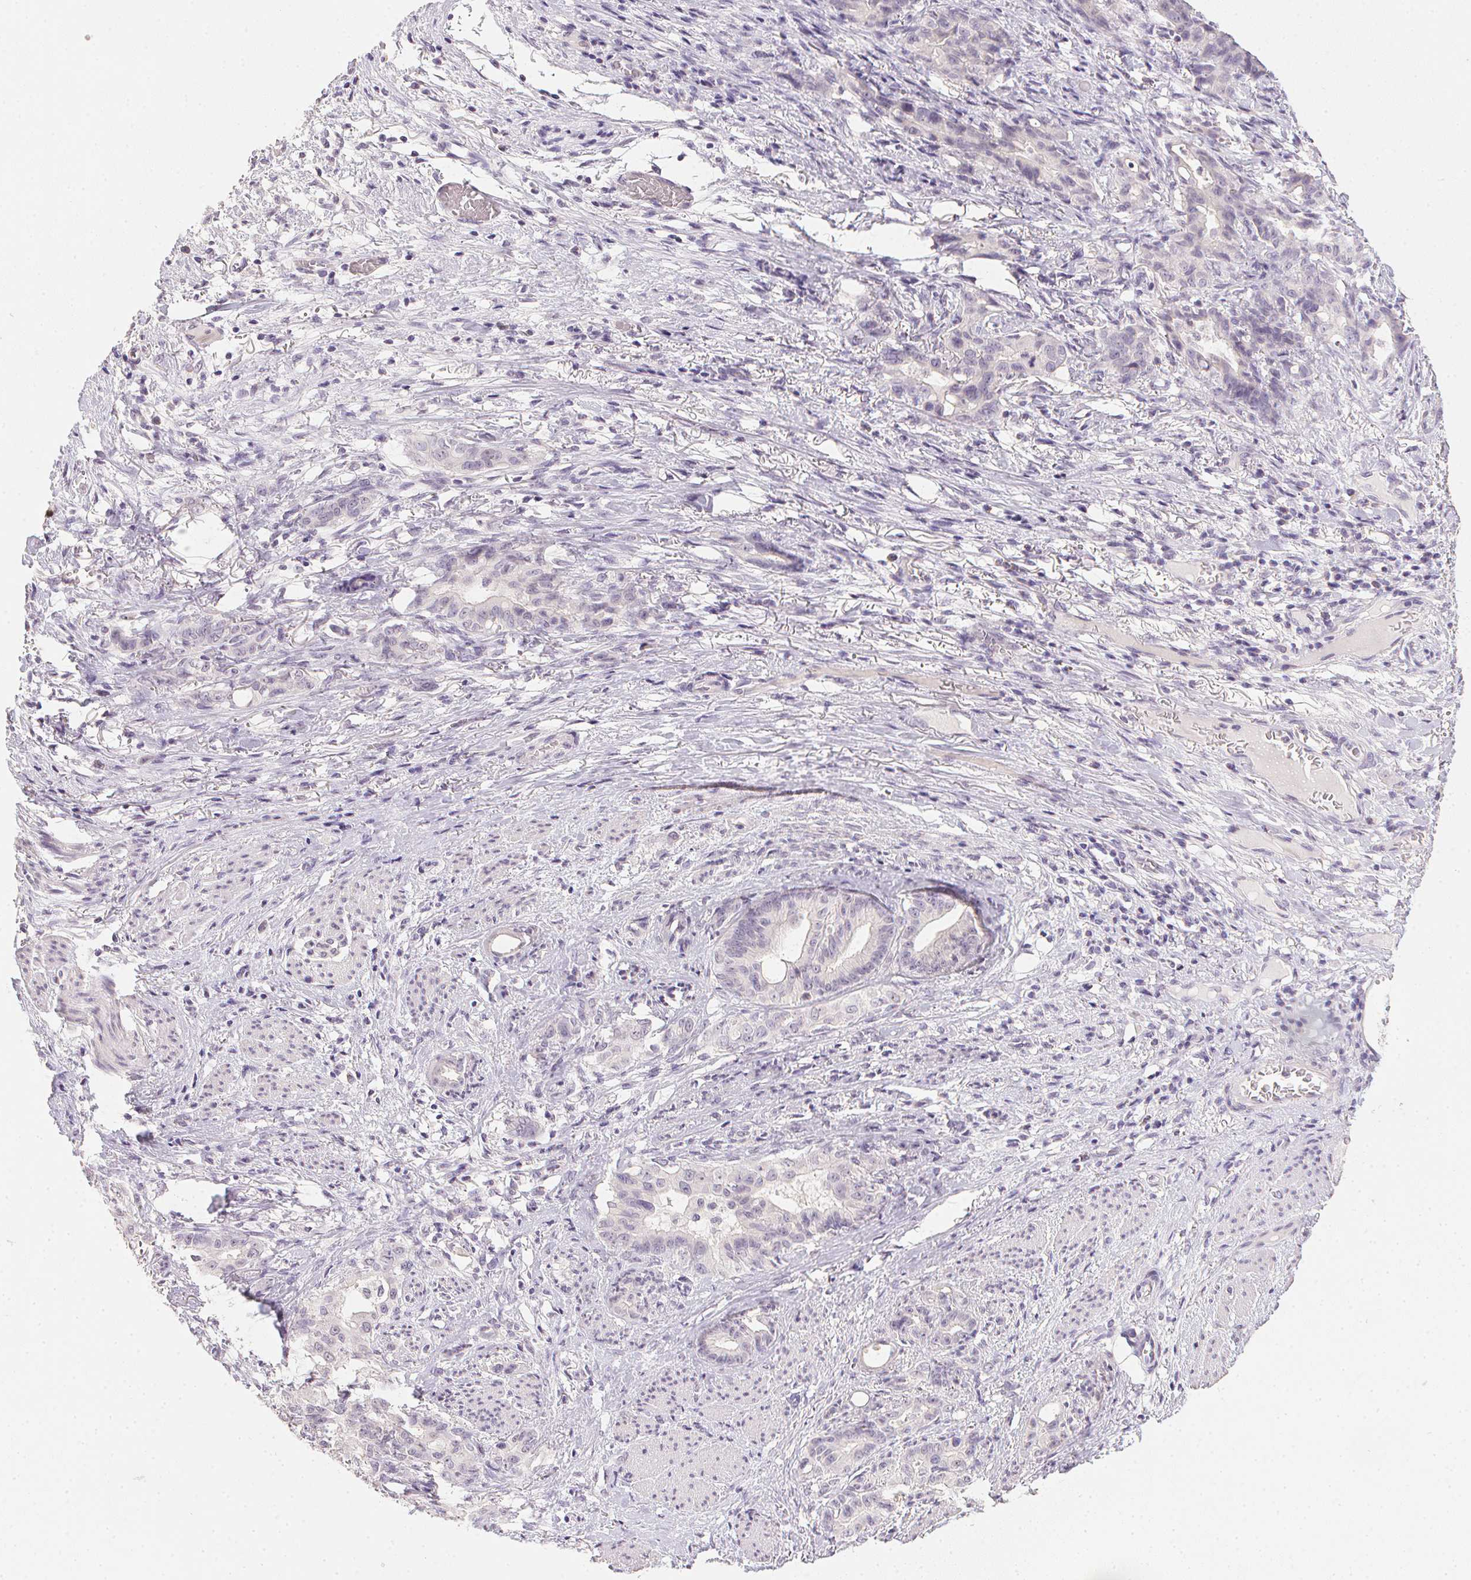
{"staining": {"intensity": "negative", "quantity": "none", "location": "none"}, "tissue": "stomach cancer", "cell_type": "Tumor cells", "image_type": "cancer", "snomed": [{"axis": "morphology", "description": "Normal tissue, NOS"}, {"axis": "morphology", "description": "Adenocarcinoma, NOS"}, {"axis": "topography", "description": "Esophagus"}, {"axis": "topography", "description": "Stomach, upper"}], "caption": "An immunohistochemistry (IHC) histopathology image of adenocarcinoma (stomach) is shown. There is no staining in tumor cells of adenocarcinoma (stomach).", "gene": "PPY", "patient": {"sex": "male", "age": 62}}